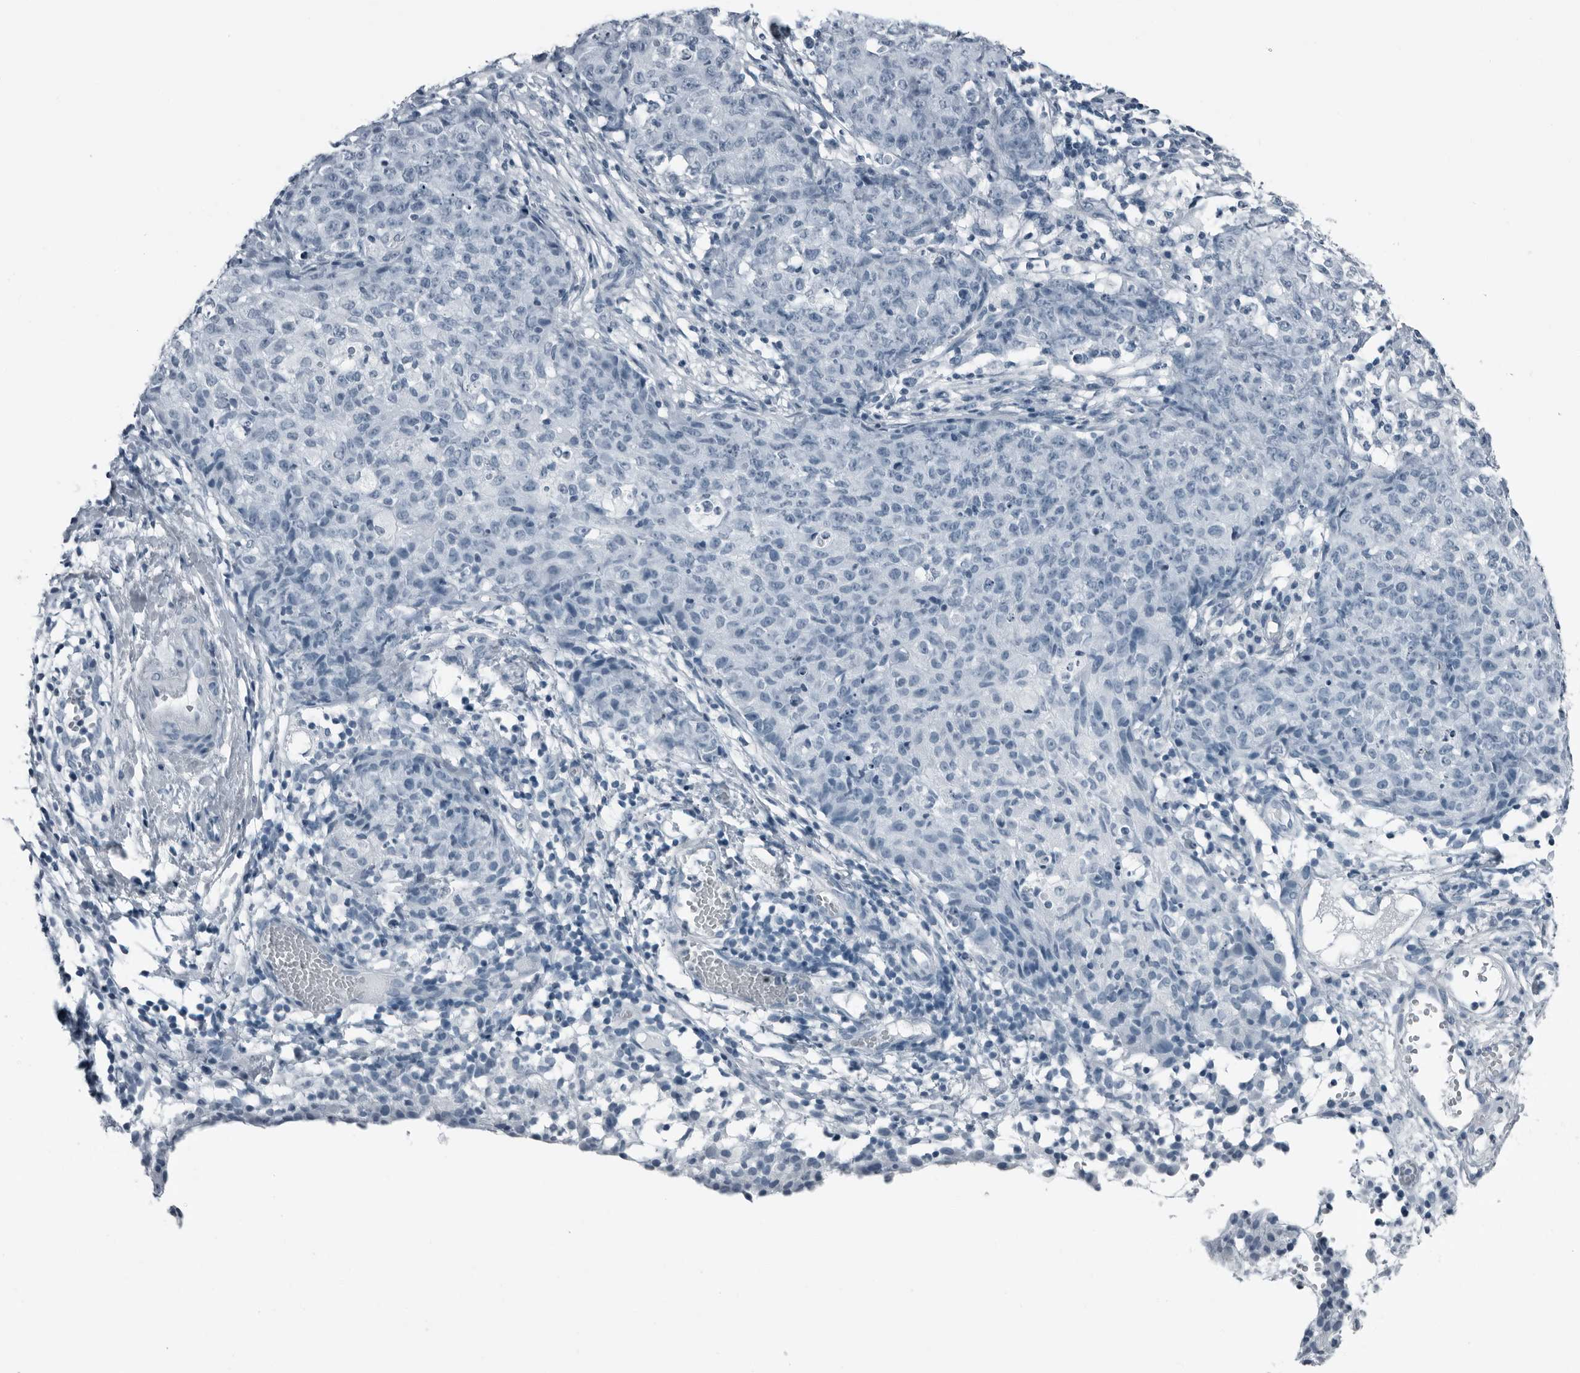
{"staining": {"intensity": "negative", "quantity": "none", "location": "none"}, "tissue": "ovarian cancer", "cell_type": "Tumor cells", "image_type": "cancer", "snomed": [{"axis": "morphology", "description": "Carcinoma, endometroid"}, {"axis": "topography", "description": "Ovary"}], "caption": "The image demonstrates no significant staining in tumor cells of ovarian cancer (endometroid carcinoma). The staining is performed using DAB brown chromogen with nuclei counter-stained in using hematoxylin.", "gene": "PRSS1", "patient": {"sex": "female", "age": 42}}